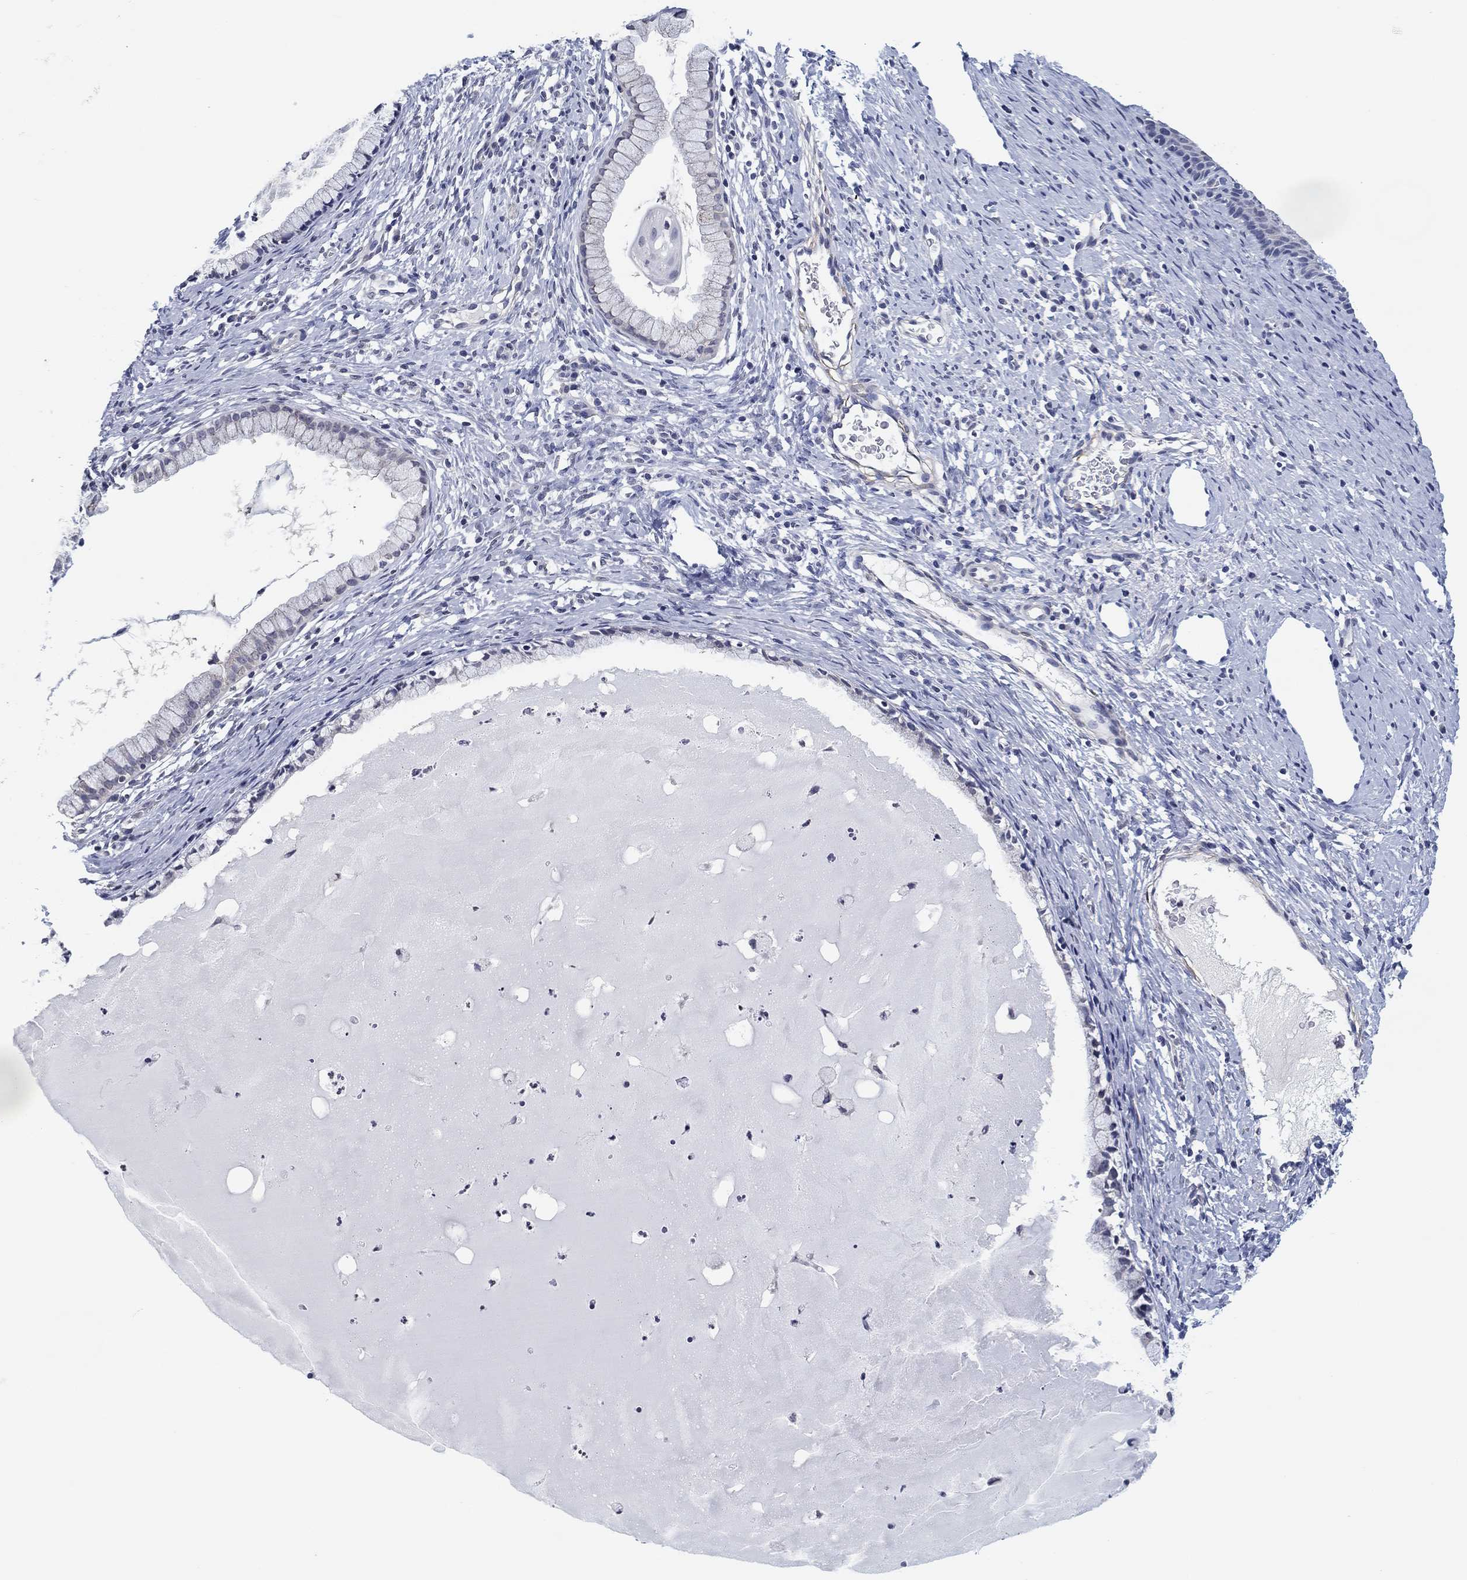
{"staining": {"intensity": "negative", "quantity": "none", "location": "none"}, "tissue": "cervix", "cell_type": "Glandular cells", "image_type": "normal", "snomed": [{"axis": "morphology", "description": "Normal tissue, NOS"}, {"axis": "topography", "description": "Cervix"}], "caption": "Photomicrograph shows no protein positivity in glandular cells of normal cervix. (DAB IHC visualized using brightfield microscopy, high magnification).", "gene": "OTUB2", "patient": {"sex": "female", "age": 39}}